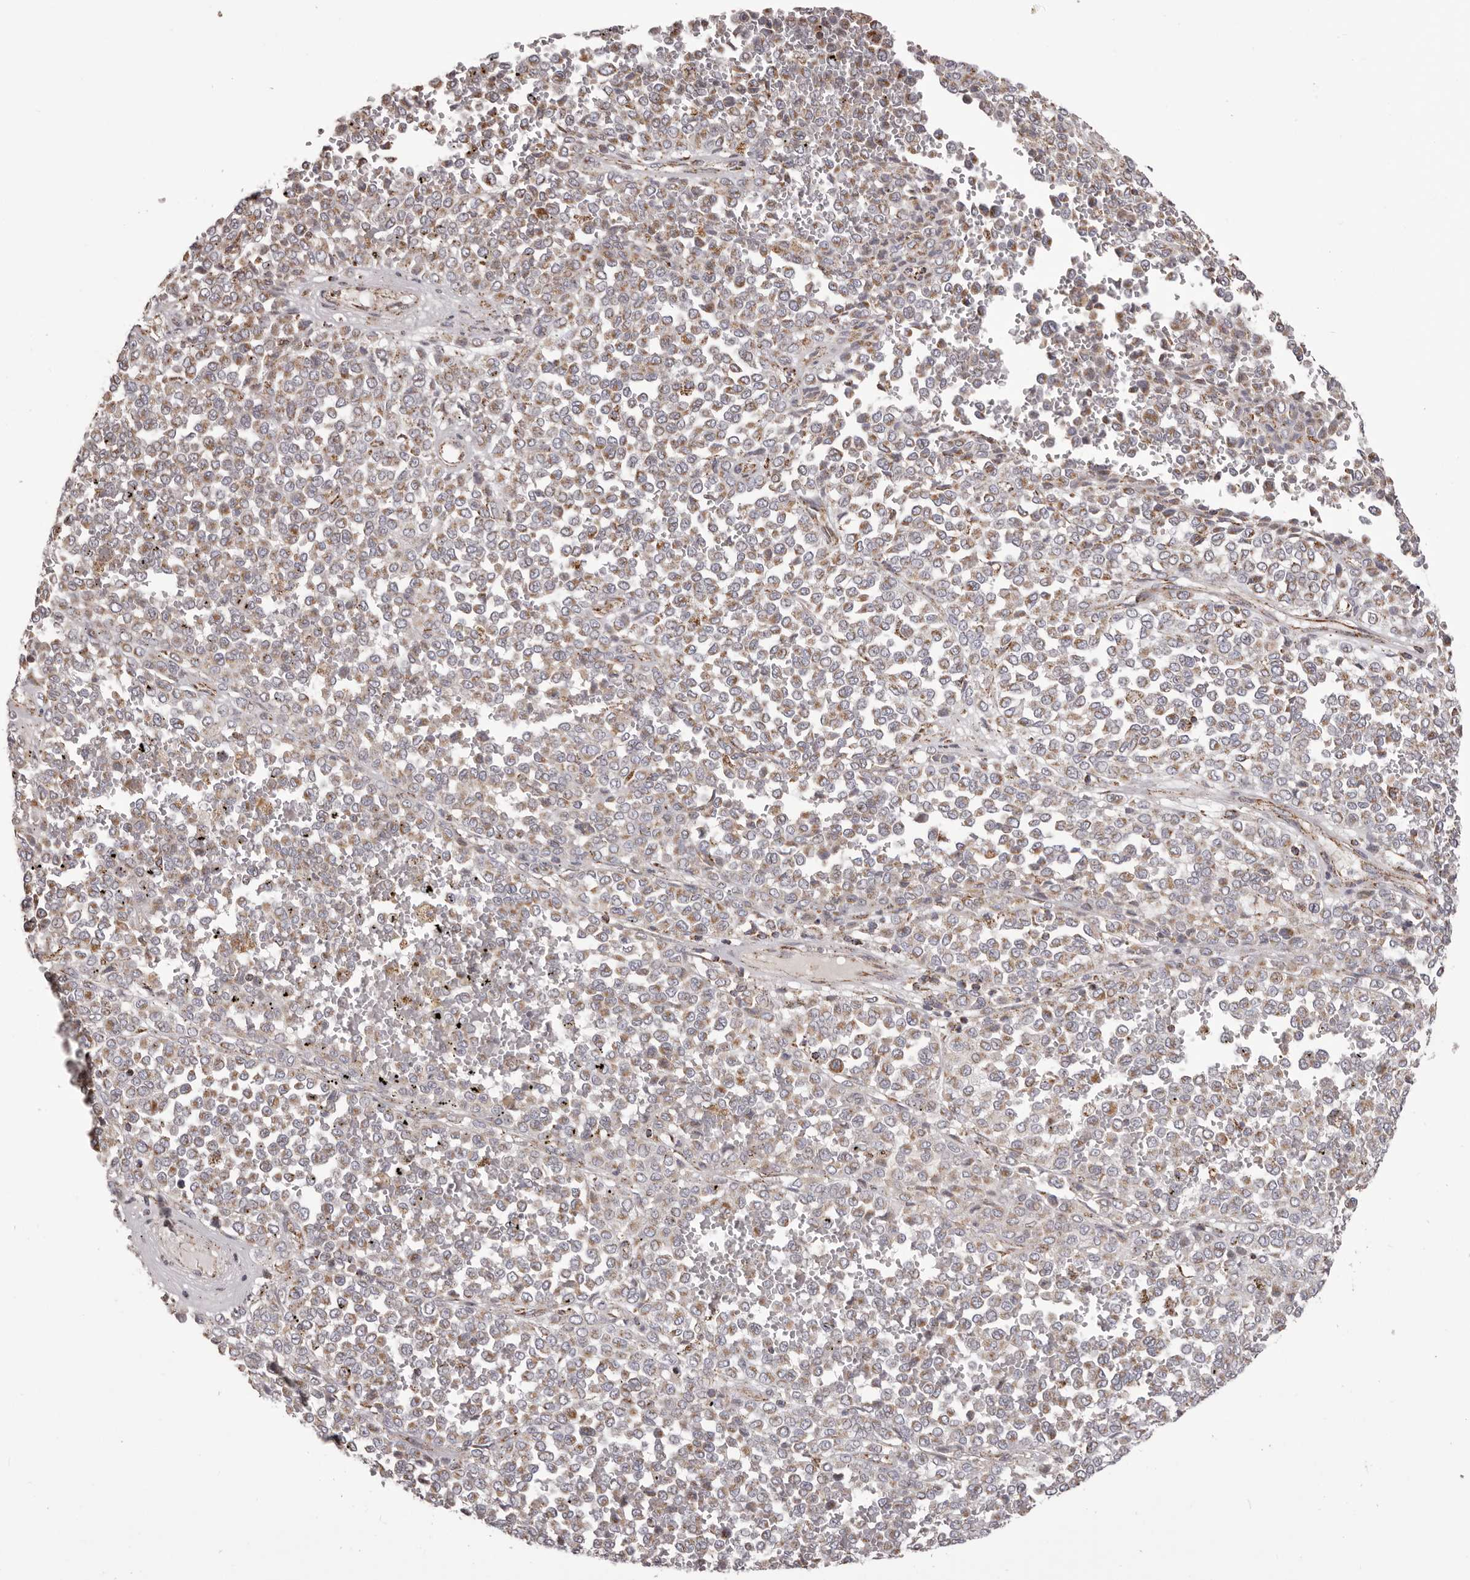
{"staining": {"intensity": "moderate", "quantity": "25%-75%", "location": "cytoplasmic/membranous"}, "tissue": "melanoma", "cell_type": "Tumor cells", "image_type": "cancer", "snomed": [{"axis": "morphology", "description": "Malignant melanoma, Metastatic site"}, {"axis": "topography", "description": "Pancreas"}], "caption": "About 25%-75% of tumor cells in human malignant melanoma (metastatic site) reveal moderate cytoplasmic/membranous protein positivity as visualized by brown immunohistochemical staining.", "gene": "CHRM2", "patient": {"sex": "female", "age": 30}}